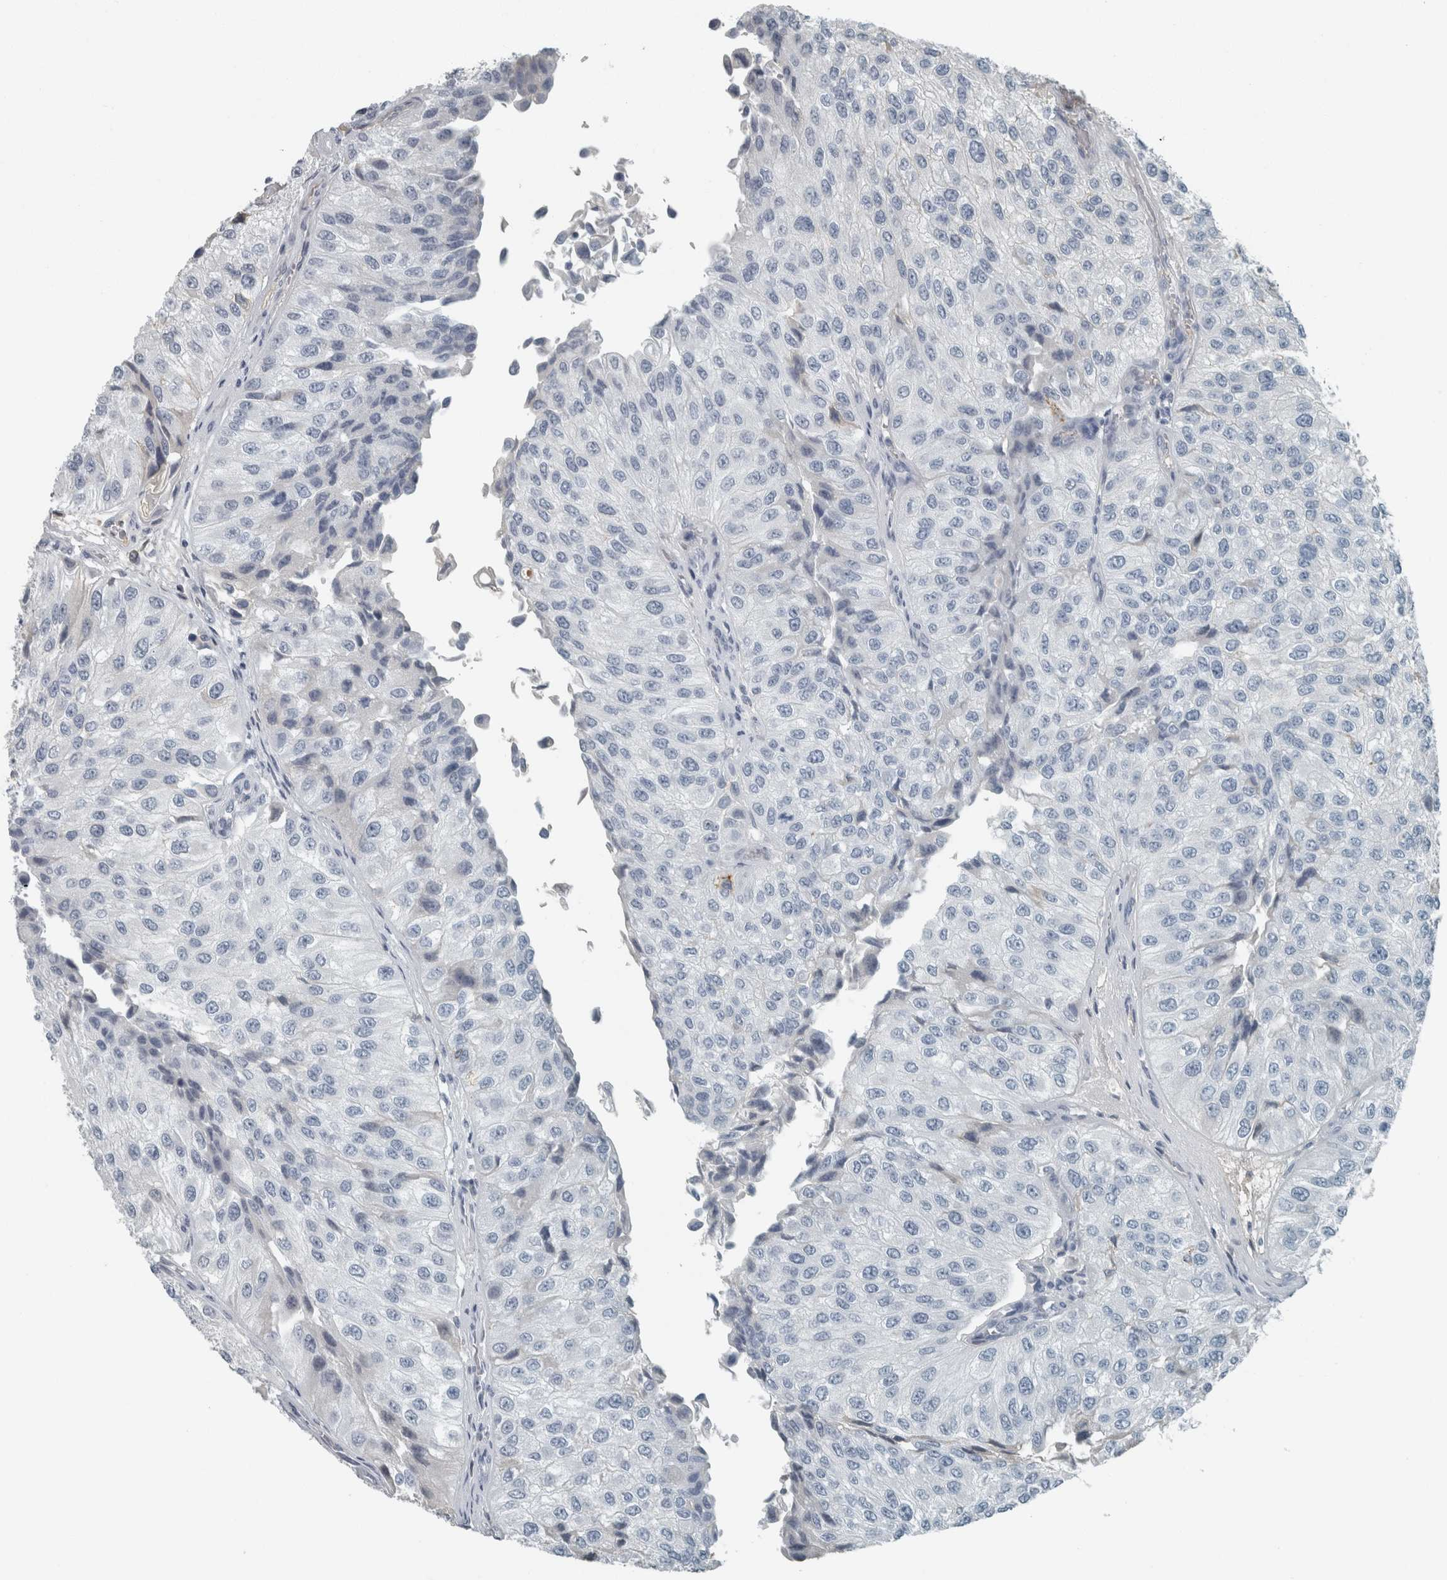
{"staining": {"intensity": "negative", "quantity": "none", "location": "none"}, "tissue": "urothelial cancer", "cell_type": "Tumor cells", "image_type": "cancer", "snomed": [{"axis": "morphology", "description": "Urothelial carcinoma, High grade"}, {"axis": "topography", "description": "Kidney"}, {"axis": "topography", "description": "Urinary bladder"}], "caption": "High-grade urothelial carcinoma was stained to show a protein in brown. There is no significant expression in tumor cells.", "gene": "CHL1", "patient": {"sex": "male", "age": 77}}